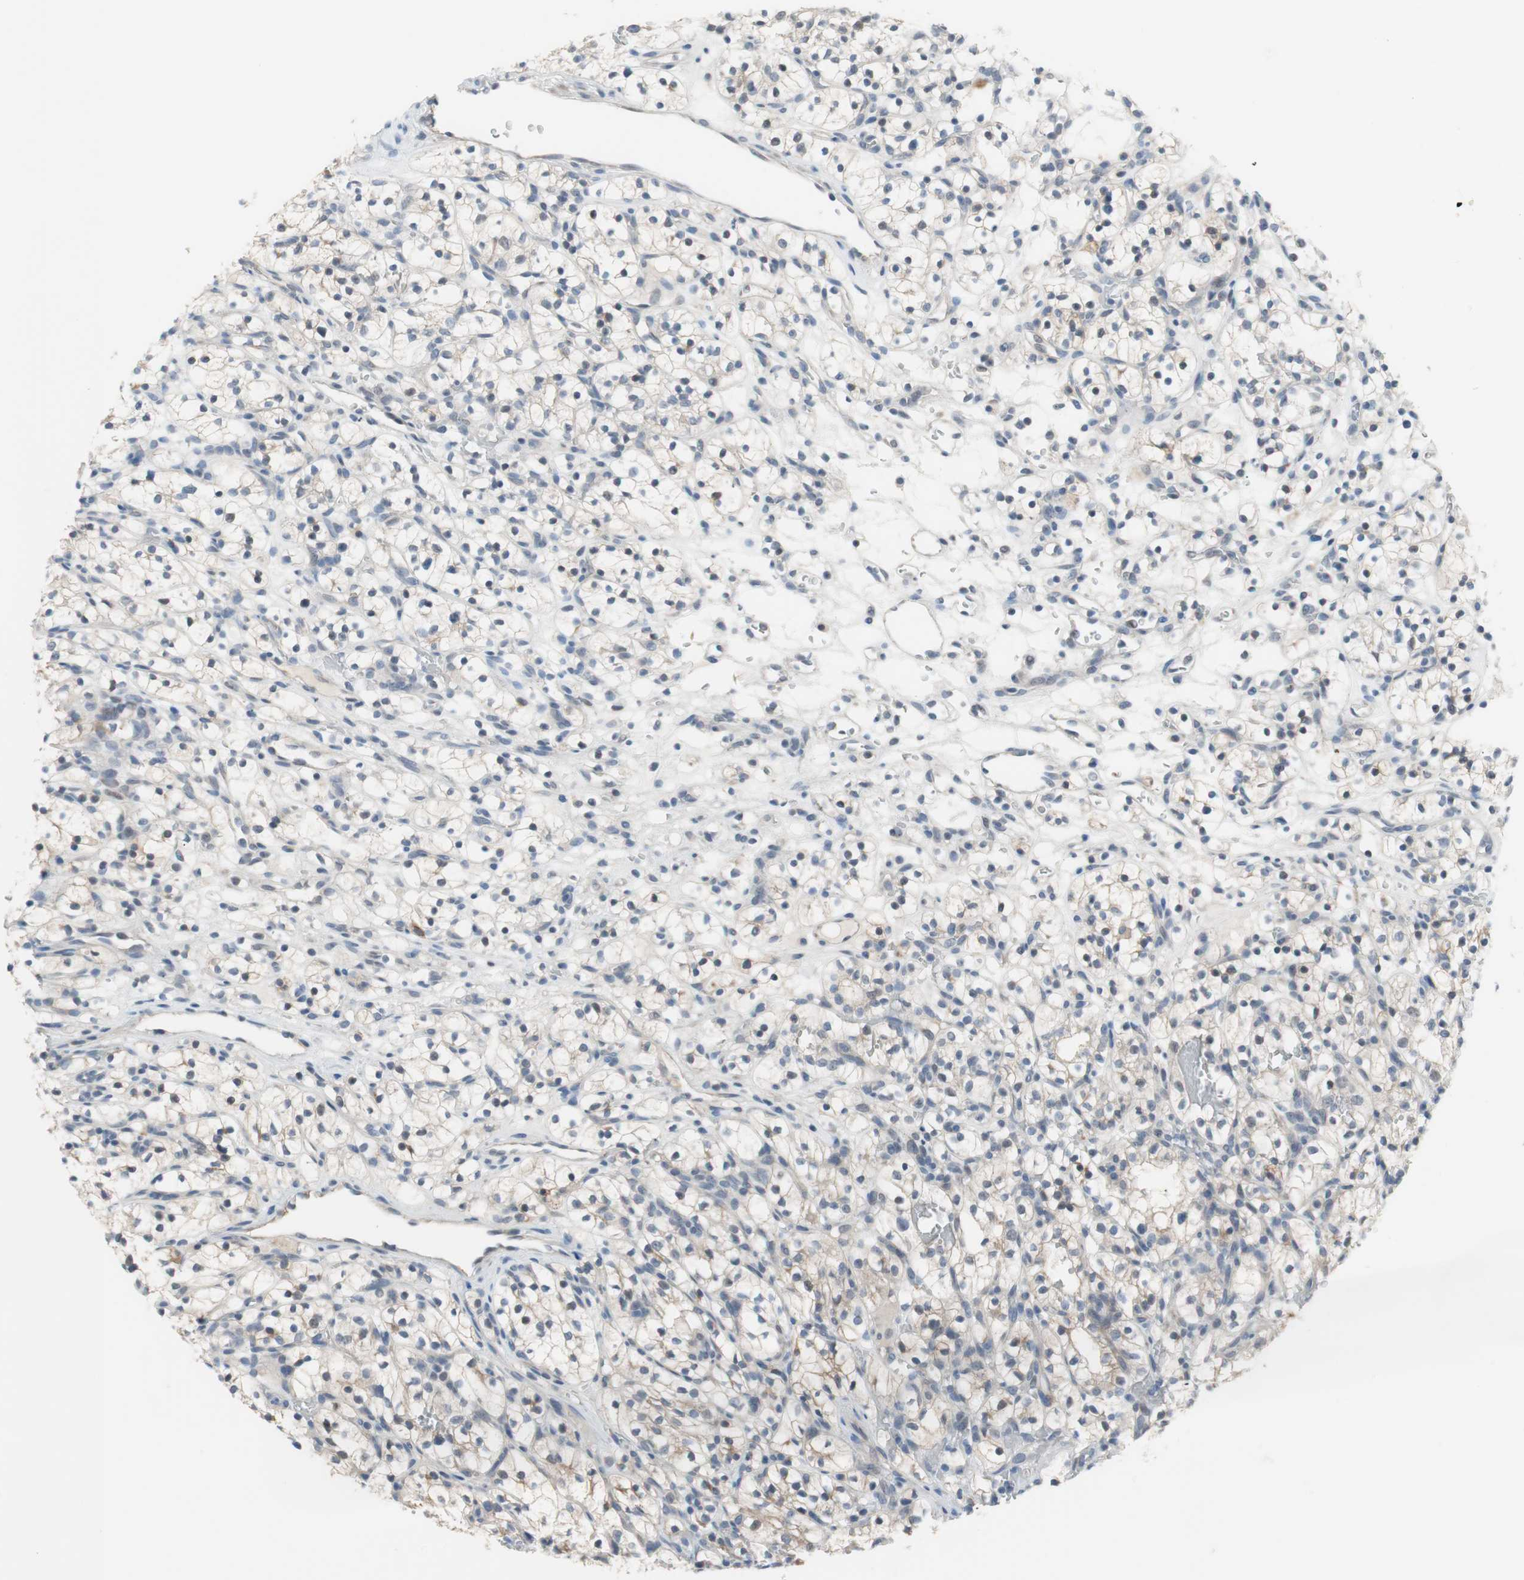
{"staining": {"intensity": "weak", "quantity": "<25%", "location": "cytoplasmic/membranous"}, "tissue": "renal cancer", "cell_type": "Tumor cells", "image_type": "cancer", "snomed": [{"axis": "morphology", "description": "Adenocarcinoma, NOS"}, {"axis": "topography", "description": "Kidney"}], "caption": "This is an immunohistochemistry (IHC) histopathology image of renal cancer. There is no positivity in tumor cells.", "gene": "GRHL1", "patient": {"sex": "female", "age": 57}}